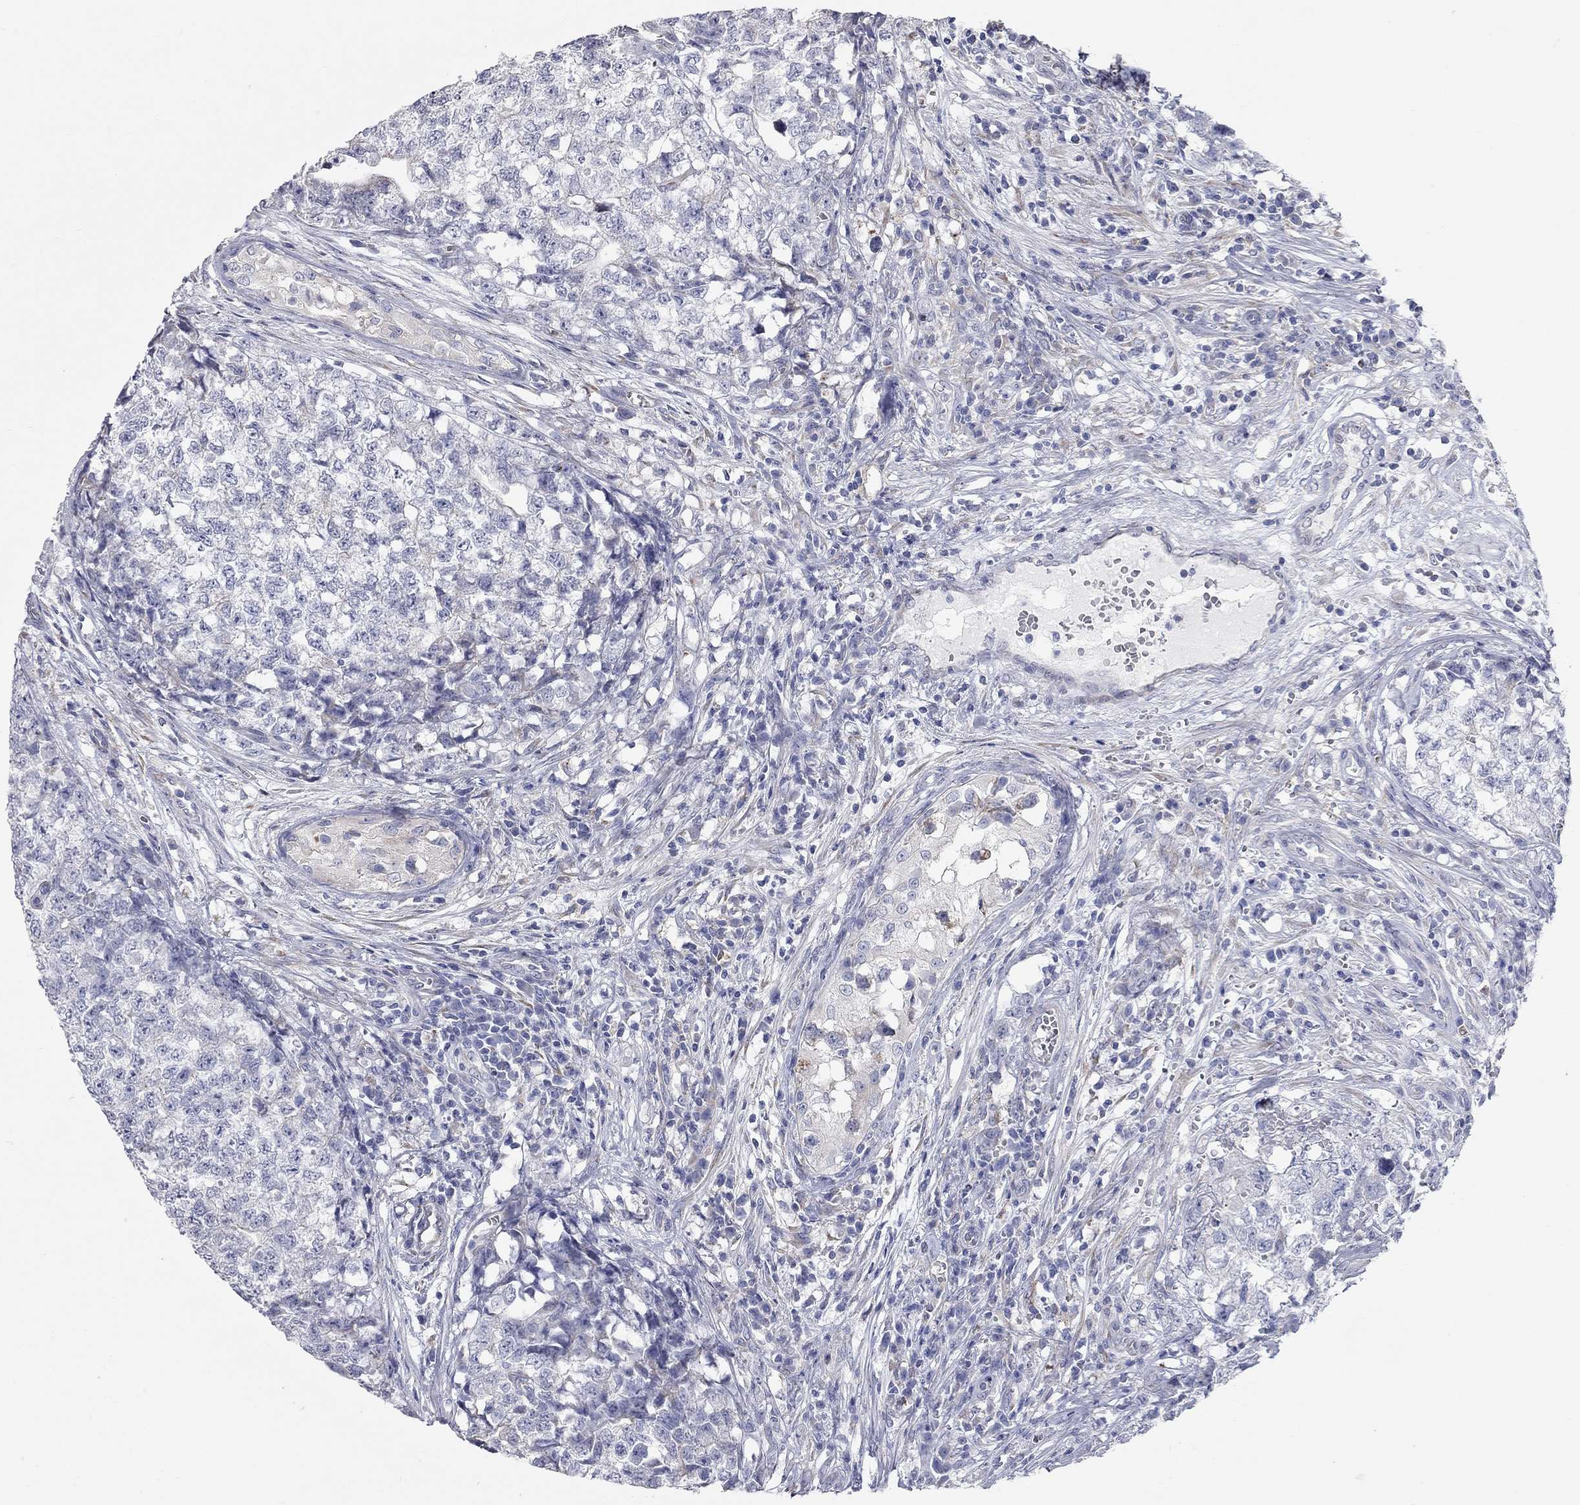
{"staining": {"intensity": "negative", "quantity": "none", "location": "none"}, "tissue": "testis cancer", "cell_type": "Tumor cells", "image_type": "cancer", "snomed": [{"axis": "morphology", "description": "Seminoma, NOS"}, {"axis": "morphology", "description": "Carcinoma, Embryonal, NOS"}, {"axis": "topography", "description": "Testis"}], "caption": "Immunohistochemistry (IHC) of testis cancer displays no staining in tumor cells. (Brightfield microscopy of DAB immunohistochemistry at high magnification).", "gene": "XAGE2", "patient": {"sex": "male", "age": 22}}